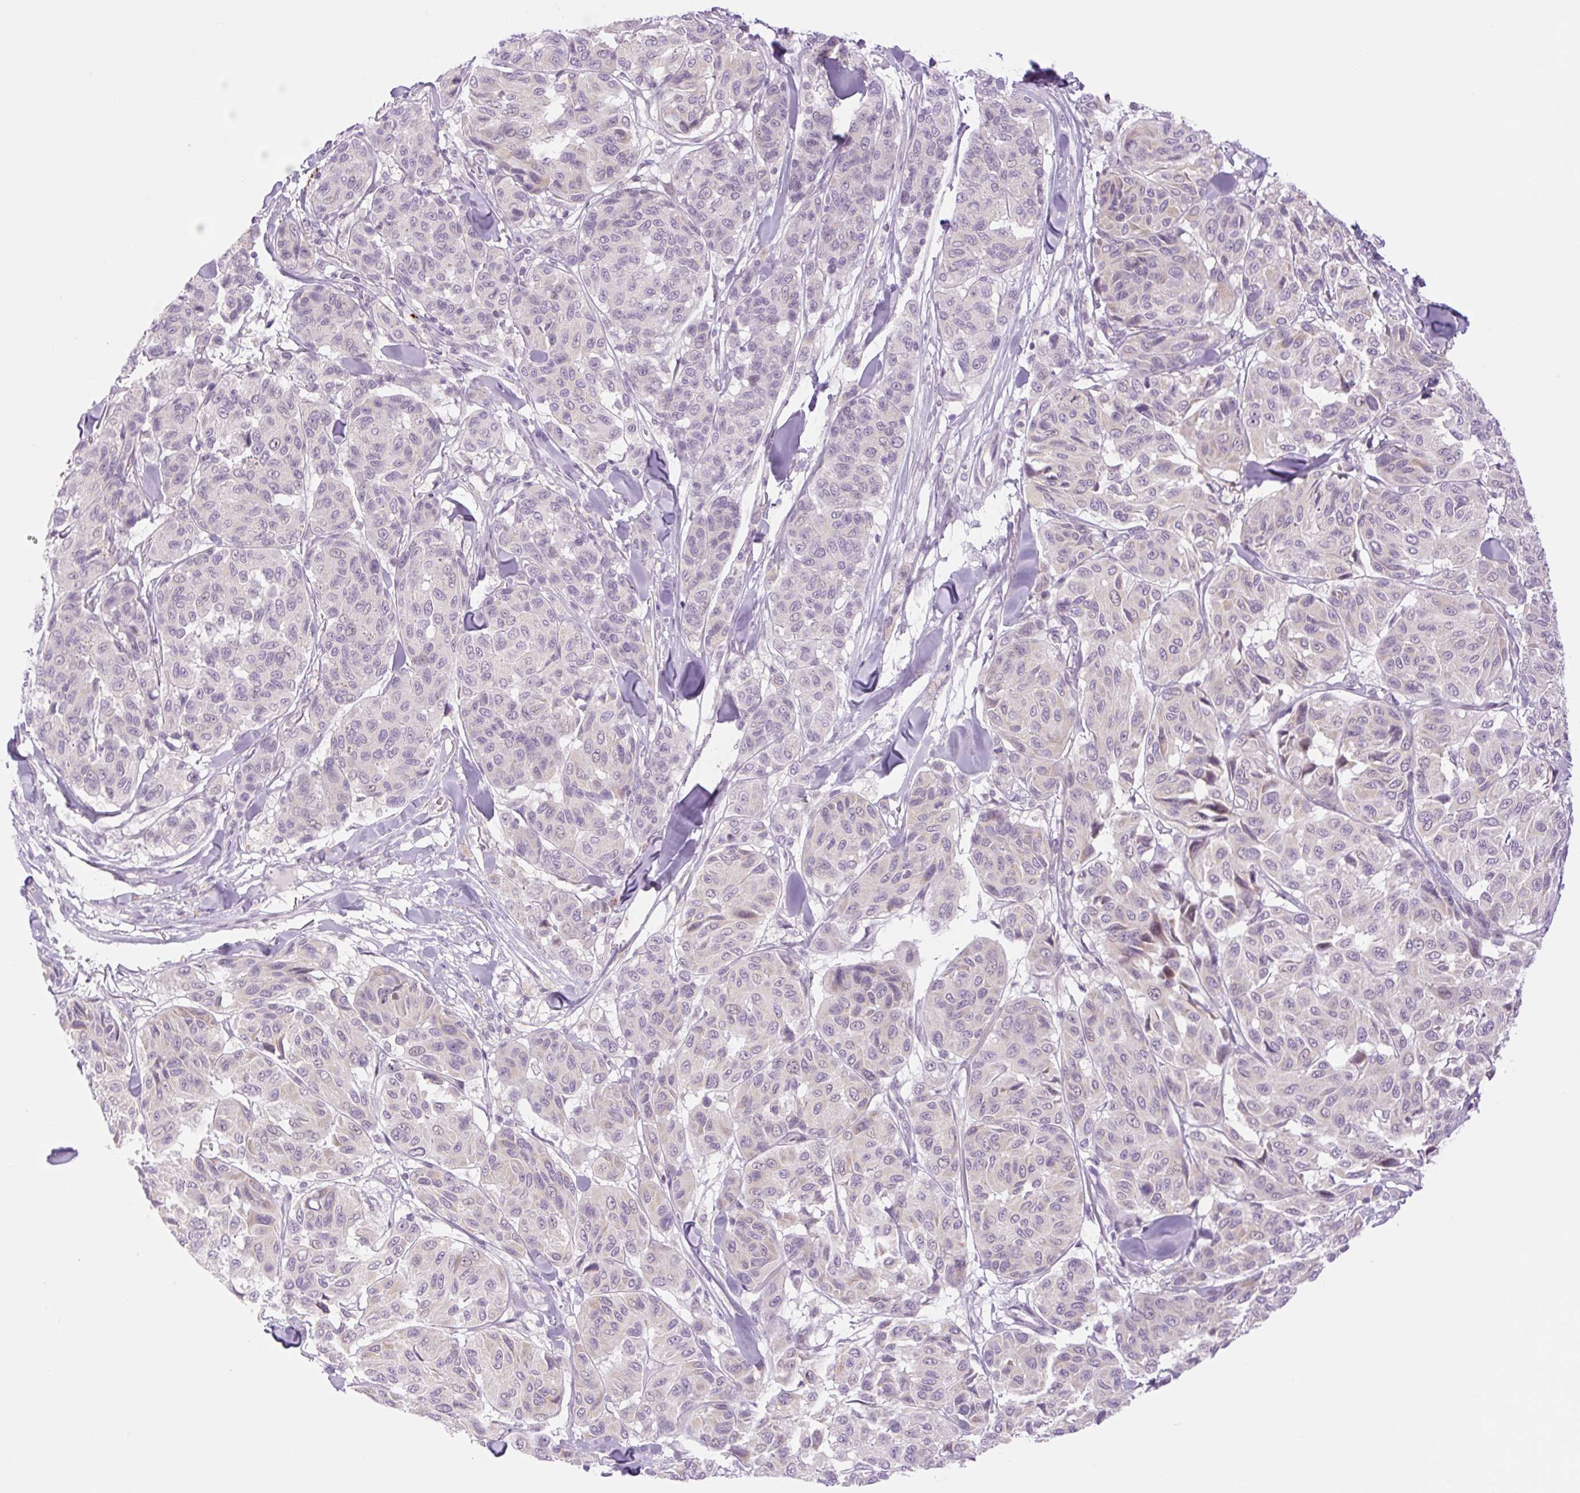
{"staining": {"intensity": "negative", "quantity": "none", "location": "none"}, "tissue": "melanoma", "cell_type": "Tumor cells", "image_type": "cancer", "snomed": [{"axis": "morphology", "description": "Malignant melanoma, NOS"}, {"axis": "topography", "description": "Skin"}], "caption": "A high-resolution micrograph shows IHC staining of melanoma, which shows no significant positivity in tumor cells. (DAB IHC, high magnification).", "gene": "SPRYD4", "patient": {"sex": "female", "age": 66}}